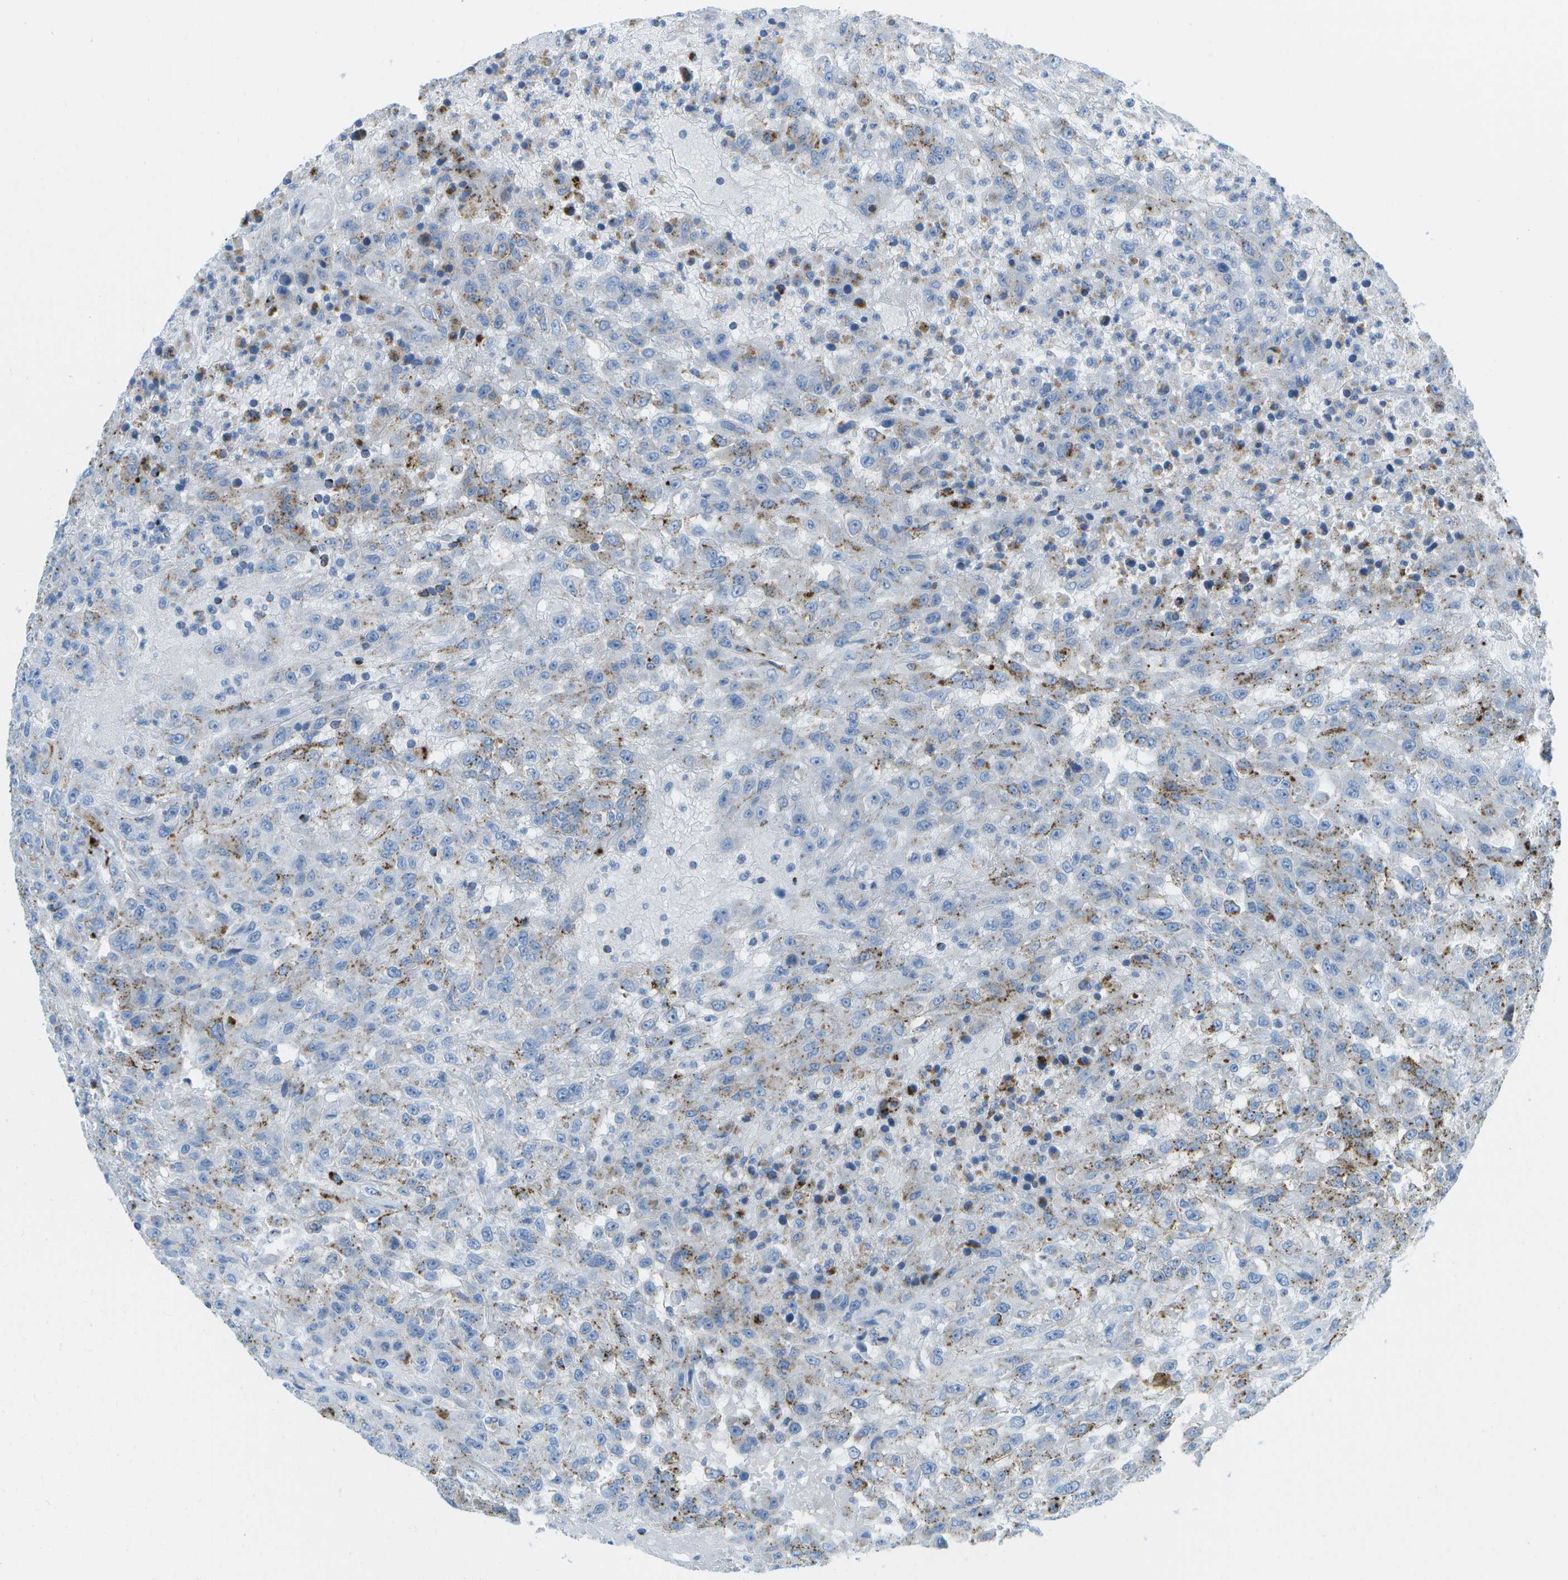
{"staining": {"intensity": "moderate", "quantity": "<25%", "location": "cytoplasmic/membranous"}, "tissue": "urothelial cancer", "cell_type": "Tumor cells", "image_type": "cancer", "snomed": [{"axis": "morphology", "description": "Urothelial carcinoma, High grade"}, {"axis": "topography", "description": "Urinary bladder"}], "caption": "Immunohistochemical staining of high-grade urothelial carcinoma displays low levels of moderate cytoplasmic/membranous staining in about <25% of tumor cells. (Brightfield microscopy of DAB IHC at high magnification).", "gene": "PRCP", "patient": {"sex": "male", "age": 46}}